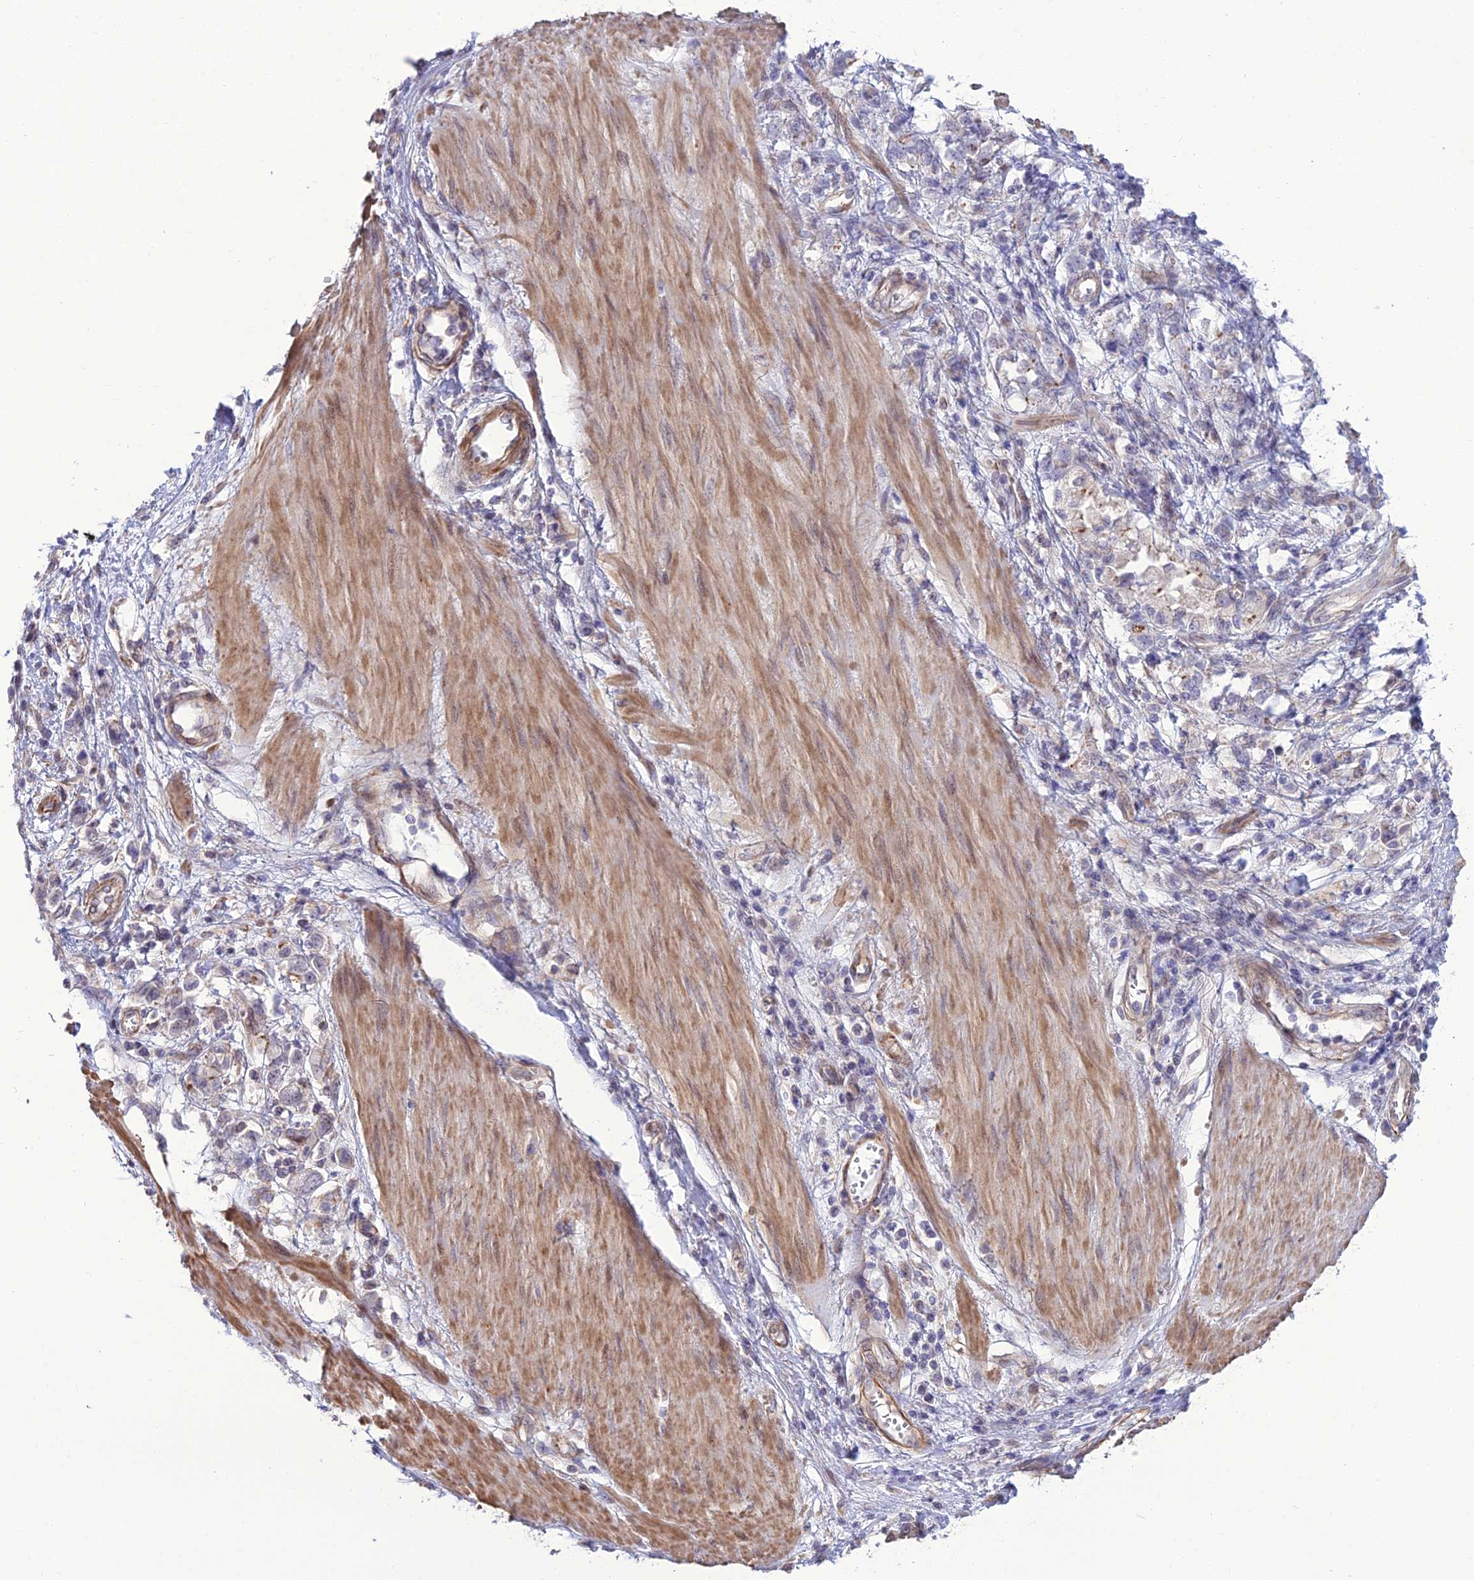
{"staining": {"intensity": "negative", "quantity": "none", "location": "none"}, "tissue": "stomach cancer", "cell_type": "Tumor cells", "image_type": "cancer", "snomed": [{"axis": "morphology", "description": "Adenocarcinoma, NOS"}, {"axis": "topography", "description": "Stomach"}], "caption": "An immunohistochemistry image of stomach cancer is shown. There is no staining in tumor cells of stomach cancer.", "gene": "TSPYL2", "patient": {"sex": "female", "age": 76}}